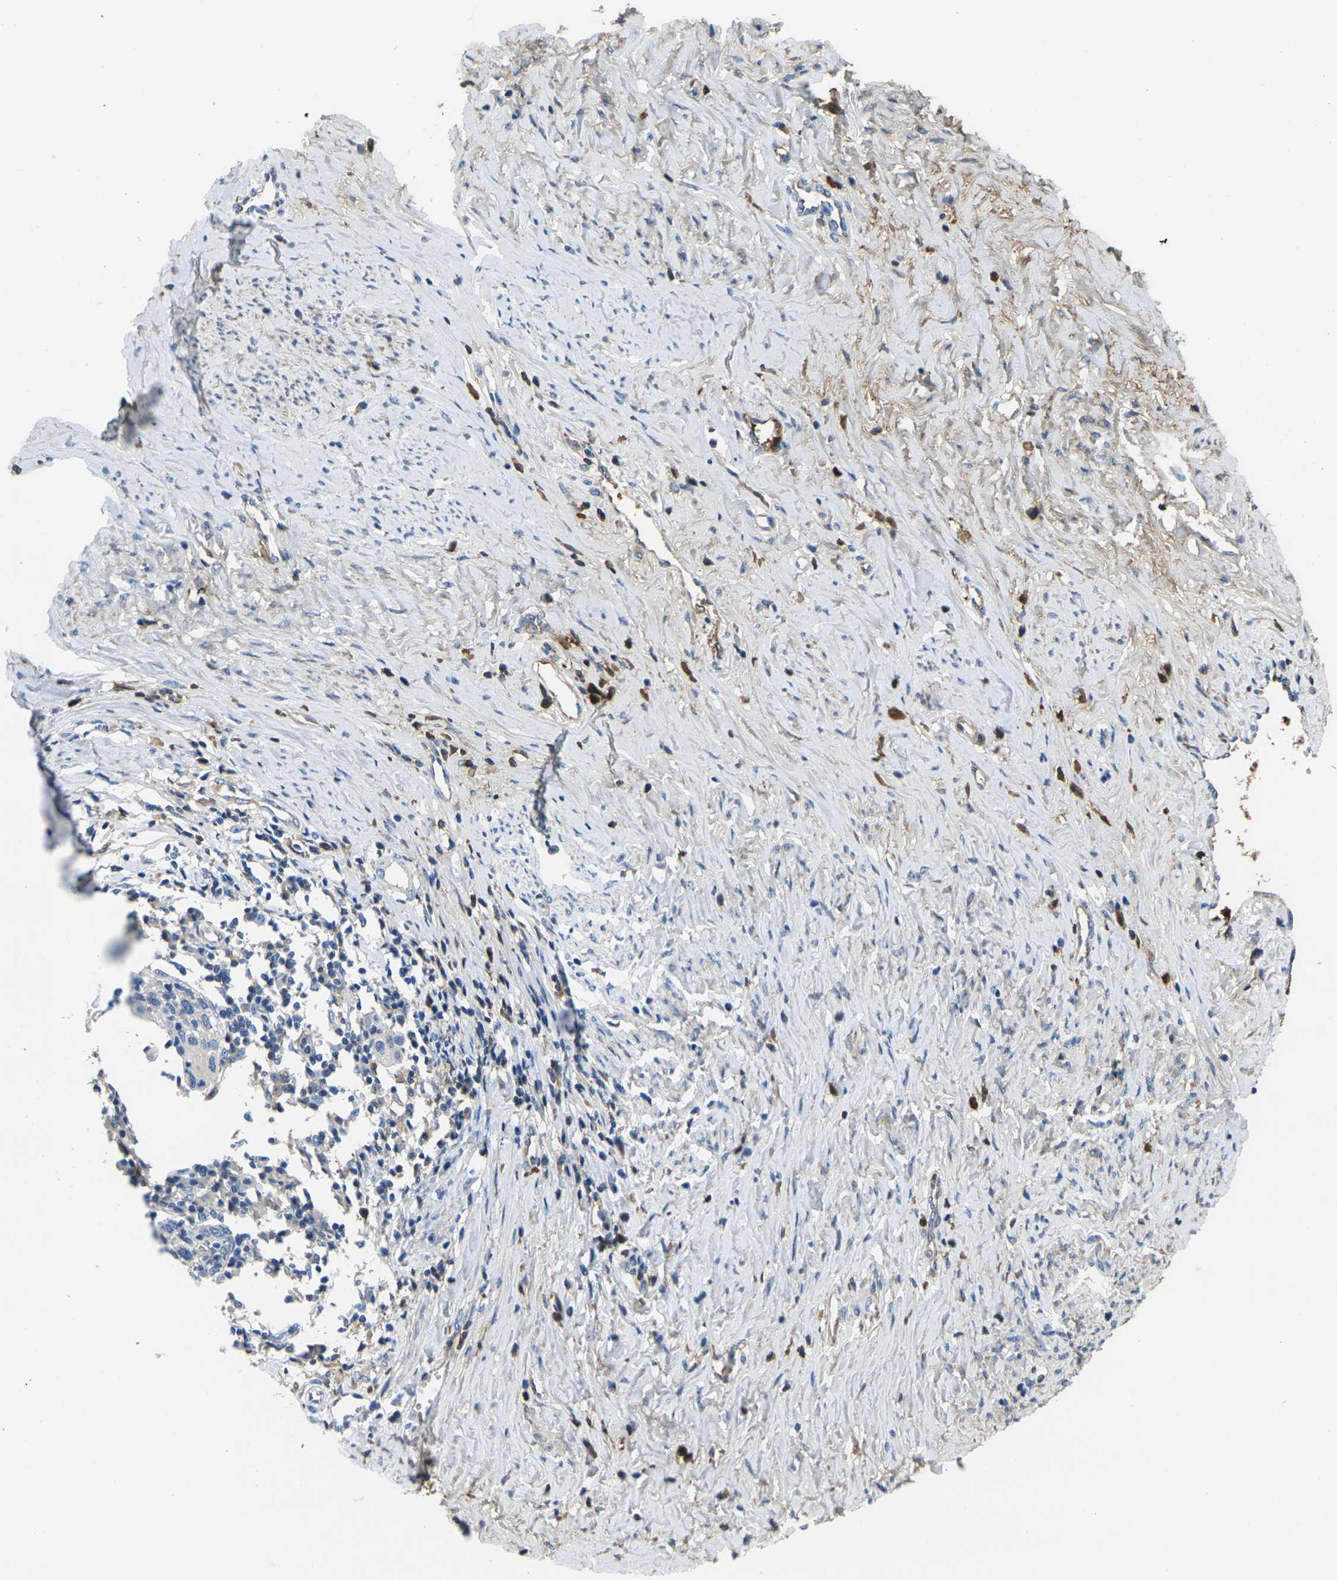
{"staining": {"intensity": "weak", "quantity": "<25%", "location": "cytoplasmic/membranous"}, "tissue": "cervical cancer", "cell_type": "Tumor cells", "image_type": "cancer", "snomed": [{"axis": "morphology", "description": "Squamous cell carcinoma, NOS"}, {"axis": "topography", "description": "Cervix"}], "caption": "DAB immunohistochemical staining of cervical cancer displays no significant positivity in tumor cells. Nuclei are stained in blue.", "gene": "GREM2", "patient": {"sex": "female", "age": 40}}